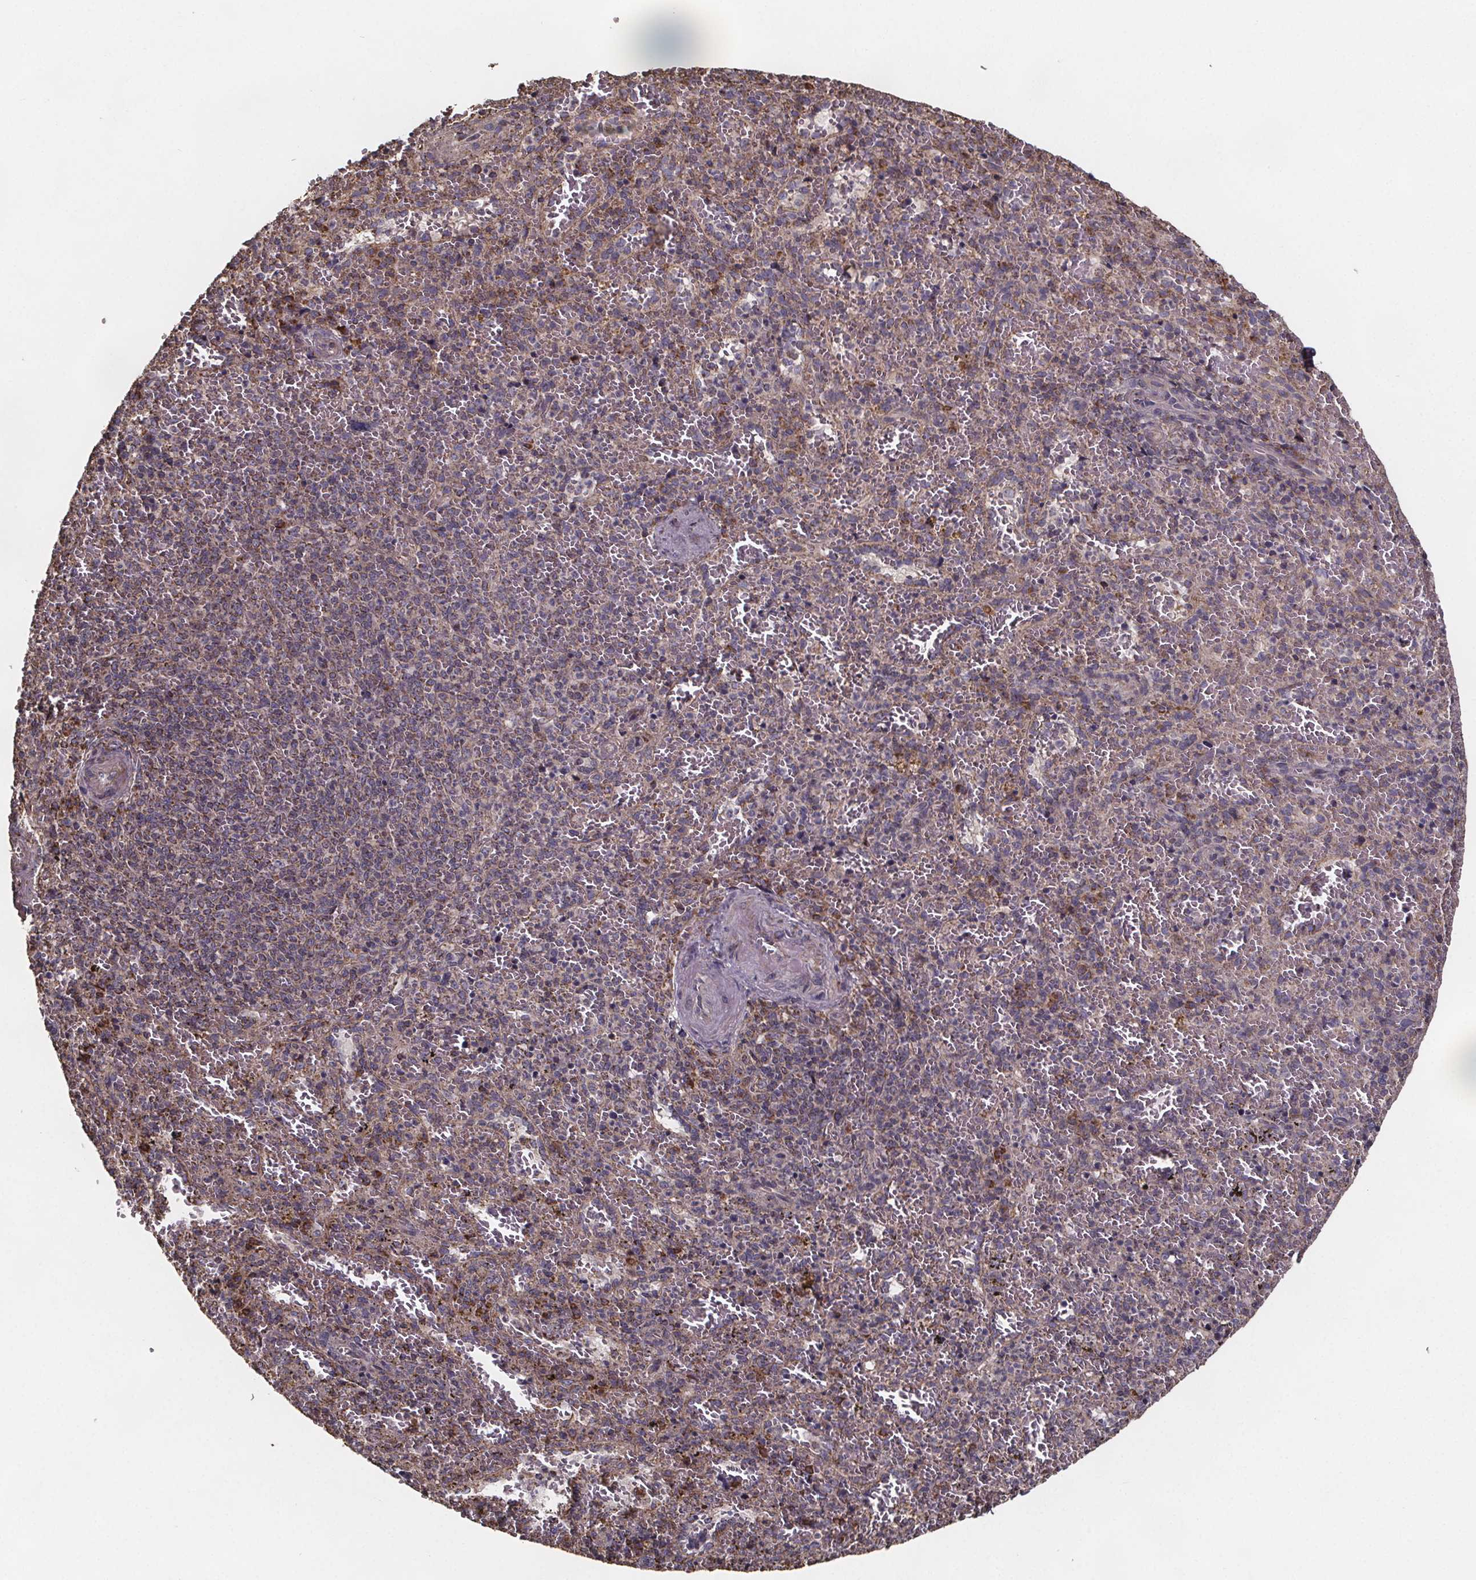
{"staining": {"intensity": "weak", "quantity": "<25%", "location": "cytoplasmic/membranous"}, "tissue": "spleen", "cell_type": "Cells in red pulp", "image_type": "normal", "snomed": [{"axis": "morphology", "description": "Normal tissue, NOS"}, {"axis": "topography", "description": "Spleen"}], "caption": "High magnification brightfield microscopy of normal spleen stained with DAB (3,3'-diaminobenzidine) (brown) and counterstained with hematoxylin (blue): cells in red pulp show no significant expression. The staining is performed using DAB brown chromogen with nuclei counter-stained in using hematoxylin.", "gene": "SLC35D2", "patient": {"sex": "female", "age": 50}}